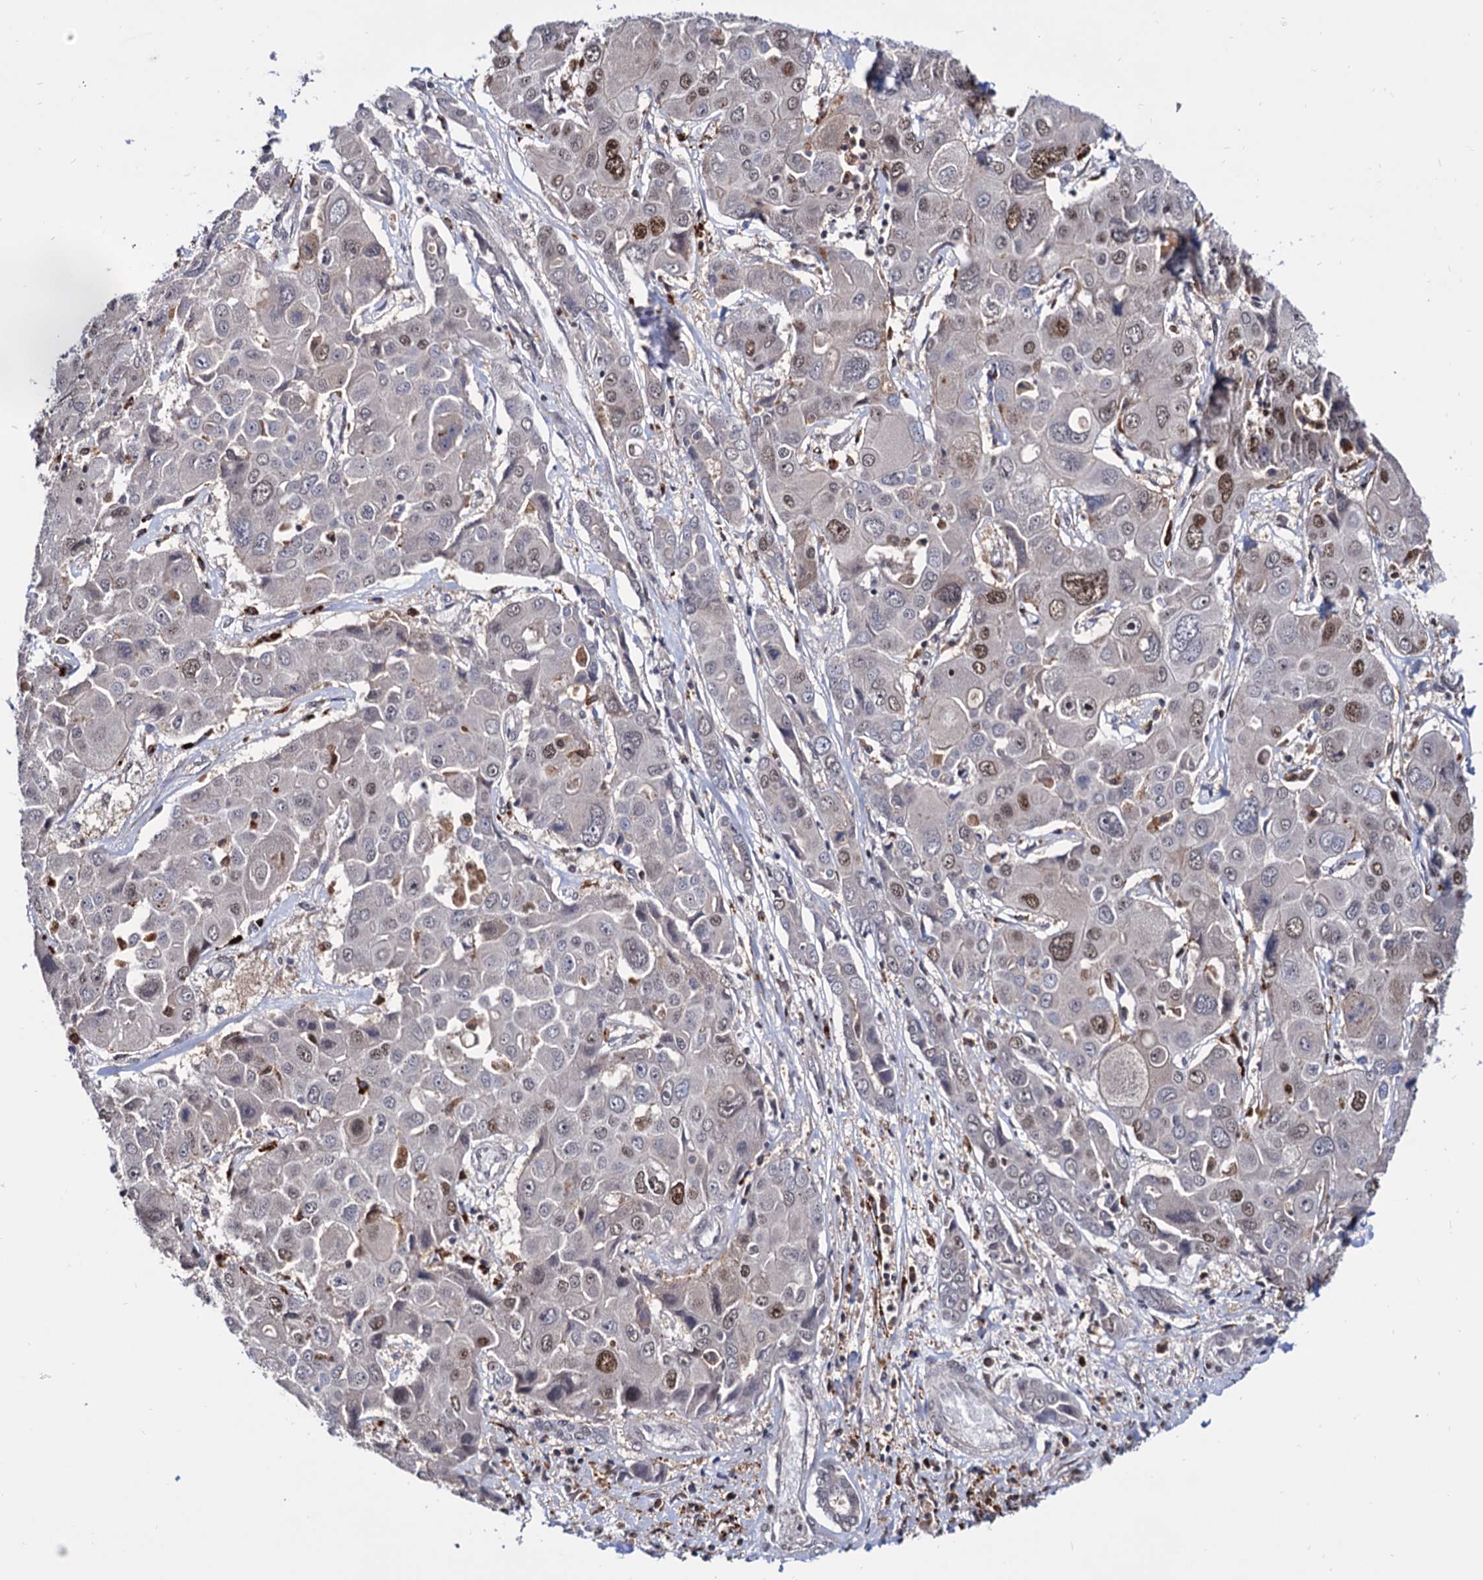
{"staining": {"intensity": "weak", "quantity": "<25%", "location": "nuclear"}, "tissue": "liver cancer", "cell_type": "Tumor cells", "image_type": "cancer", "snomed": [{"axis": "morphology", "description": "Cholangiocarcinoma"}, {"axis": "topography", "description": "Liver"}], "caption": "Tumor cells show no significant staining in liver cholangiocarcinoma.", "gene": "RNASEH2B", "patient": {"sex": "male", "age": 67}}